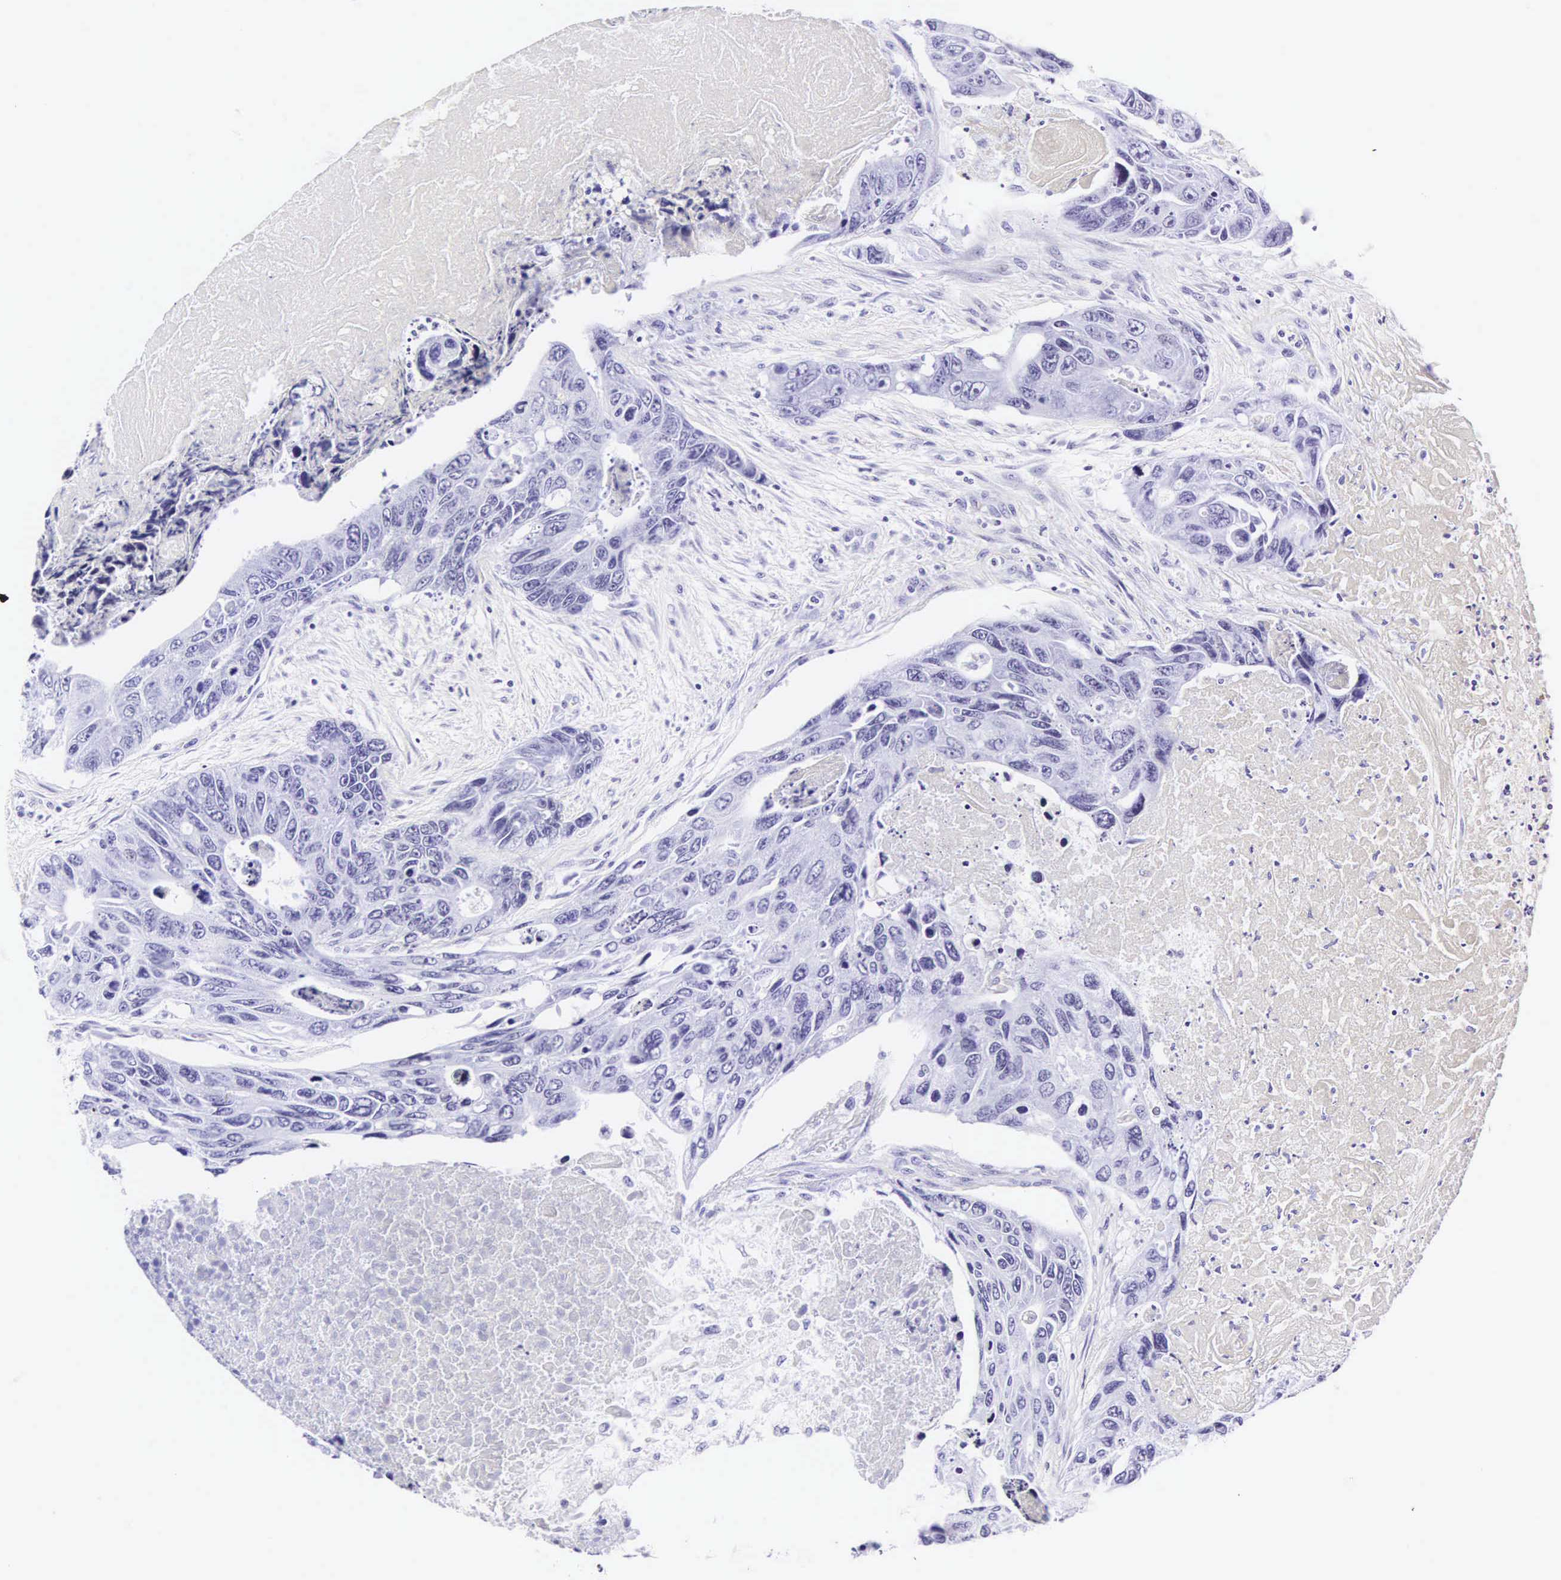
{"staining": {"intensity": "negative", "quantity": "none", "location": "none"}, "tissue": "colorectal cancer", "cell_type": "Tumor cells", "image_type": "cancer", "snomed": [{"axis": "morphology", "description": "Adenocarcinoma, NOS"}, {"axis": "topography", "description": "Colon"}], "caption": "Tumor cells are negative for protein expression in human adenocarcinoma (colorectal).", "gene": "CD1A", "patient": {"sex": "female", "age": 86}}